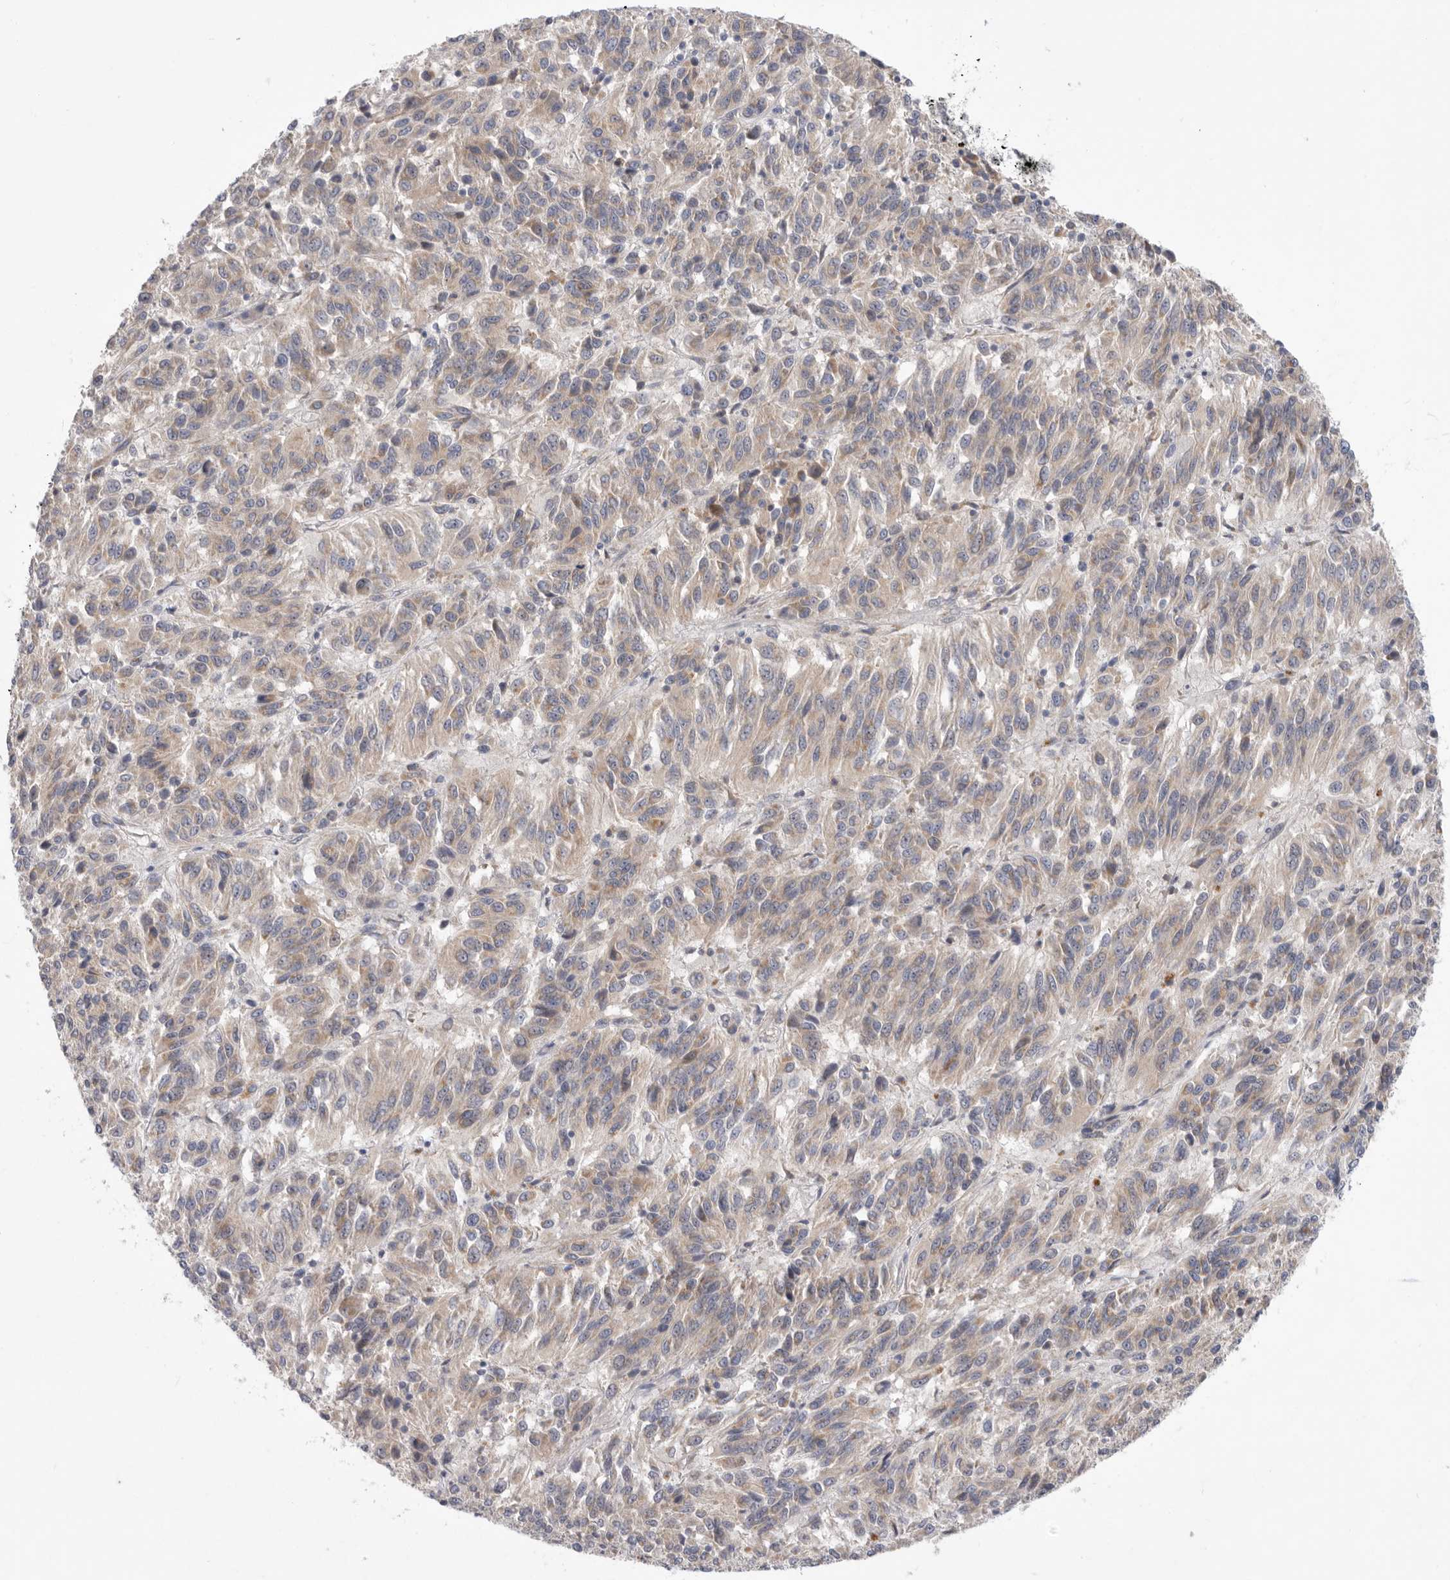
{"staining": {"intensity": "weak", "quantity": "25%-75%", "location": "cytoplasmic/membranous"}, "tissue": "melanoma", "cell_type": "Tumor cells", "image_type": "cancer", "snomed": [{"axis": "morphology", "description": "Malignant melanoma, Metastatic site"}, {"axis": "topography", "description": "Lung"}], "caption": "Malignant melanoma (metastatic site) stained with a brown dye exhibits weak cytoplasmic/membranous positive expression in approximately 25%-75% of tumor cells.", "gene": "MTFR1L", "patient": {"sex": "male", "age": 64}}